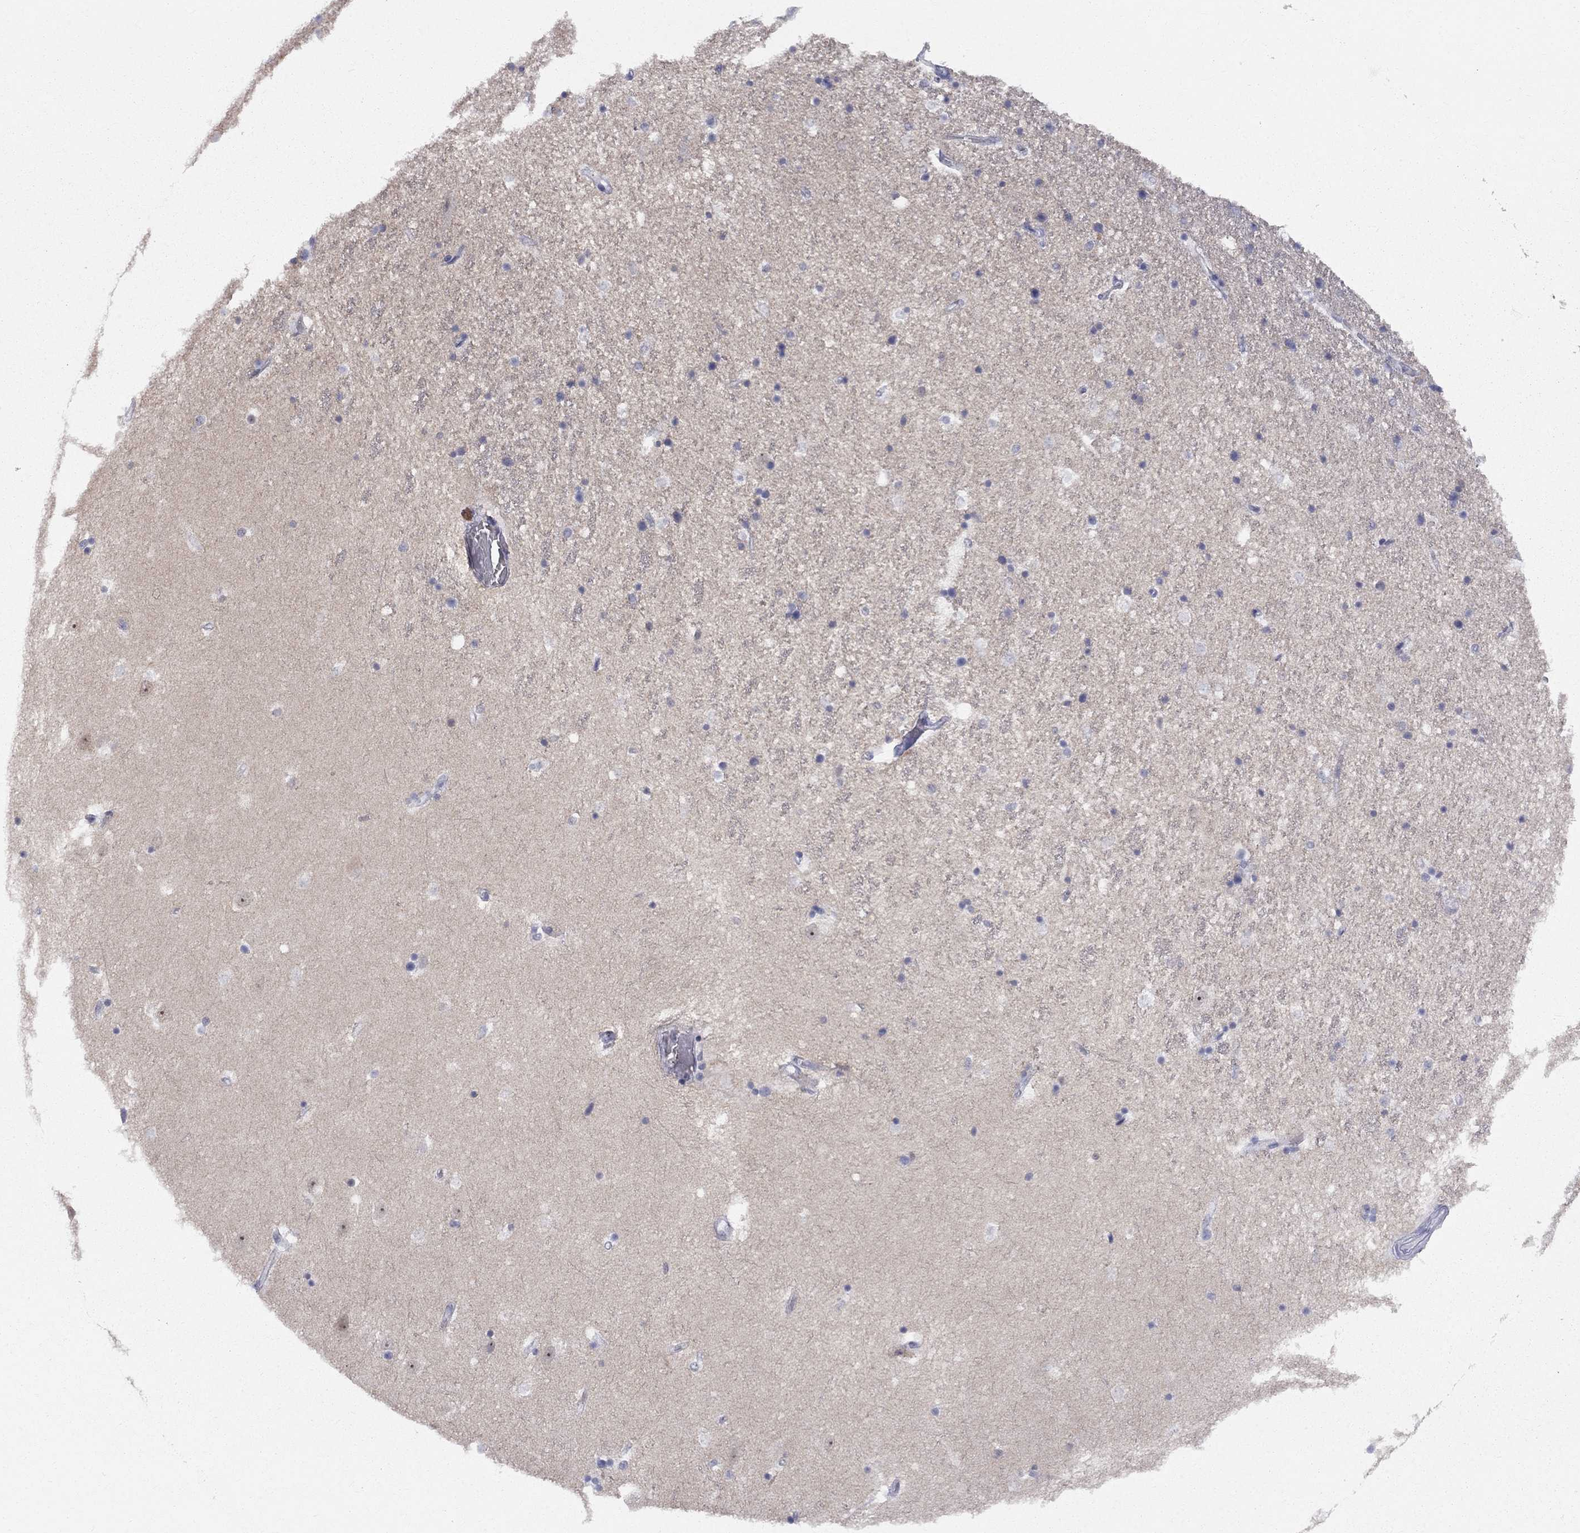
{"staining": {"intensity": "negative", "quantity": "none", "location": "none"}, "tissue": "hippocampus", "cell_type": "Glial cells", "image_type": "normal", "snomed": [{"axis": "morphology", "description": "Normal tissue, NOS"}, {"axis": "topography", "description": "Hippocampus"}], "caption": "An immunohistochemistry histopathology image of benign hippocampus is shown. There is no staining in glial cells of hippocampus. (DAB IHC, high magnification).", "gene": "DMTN", "patient": {"sex": "male", "age": 49}}